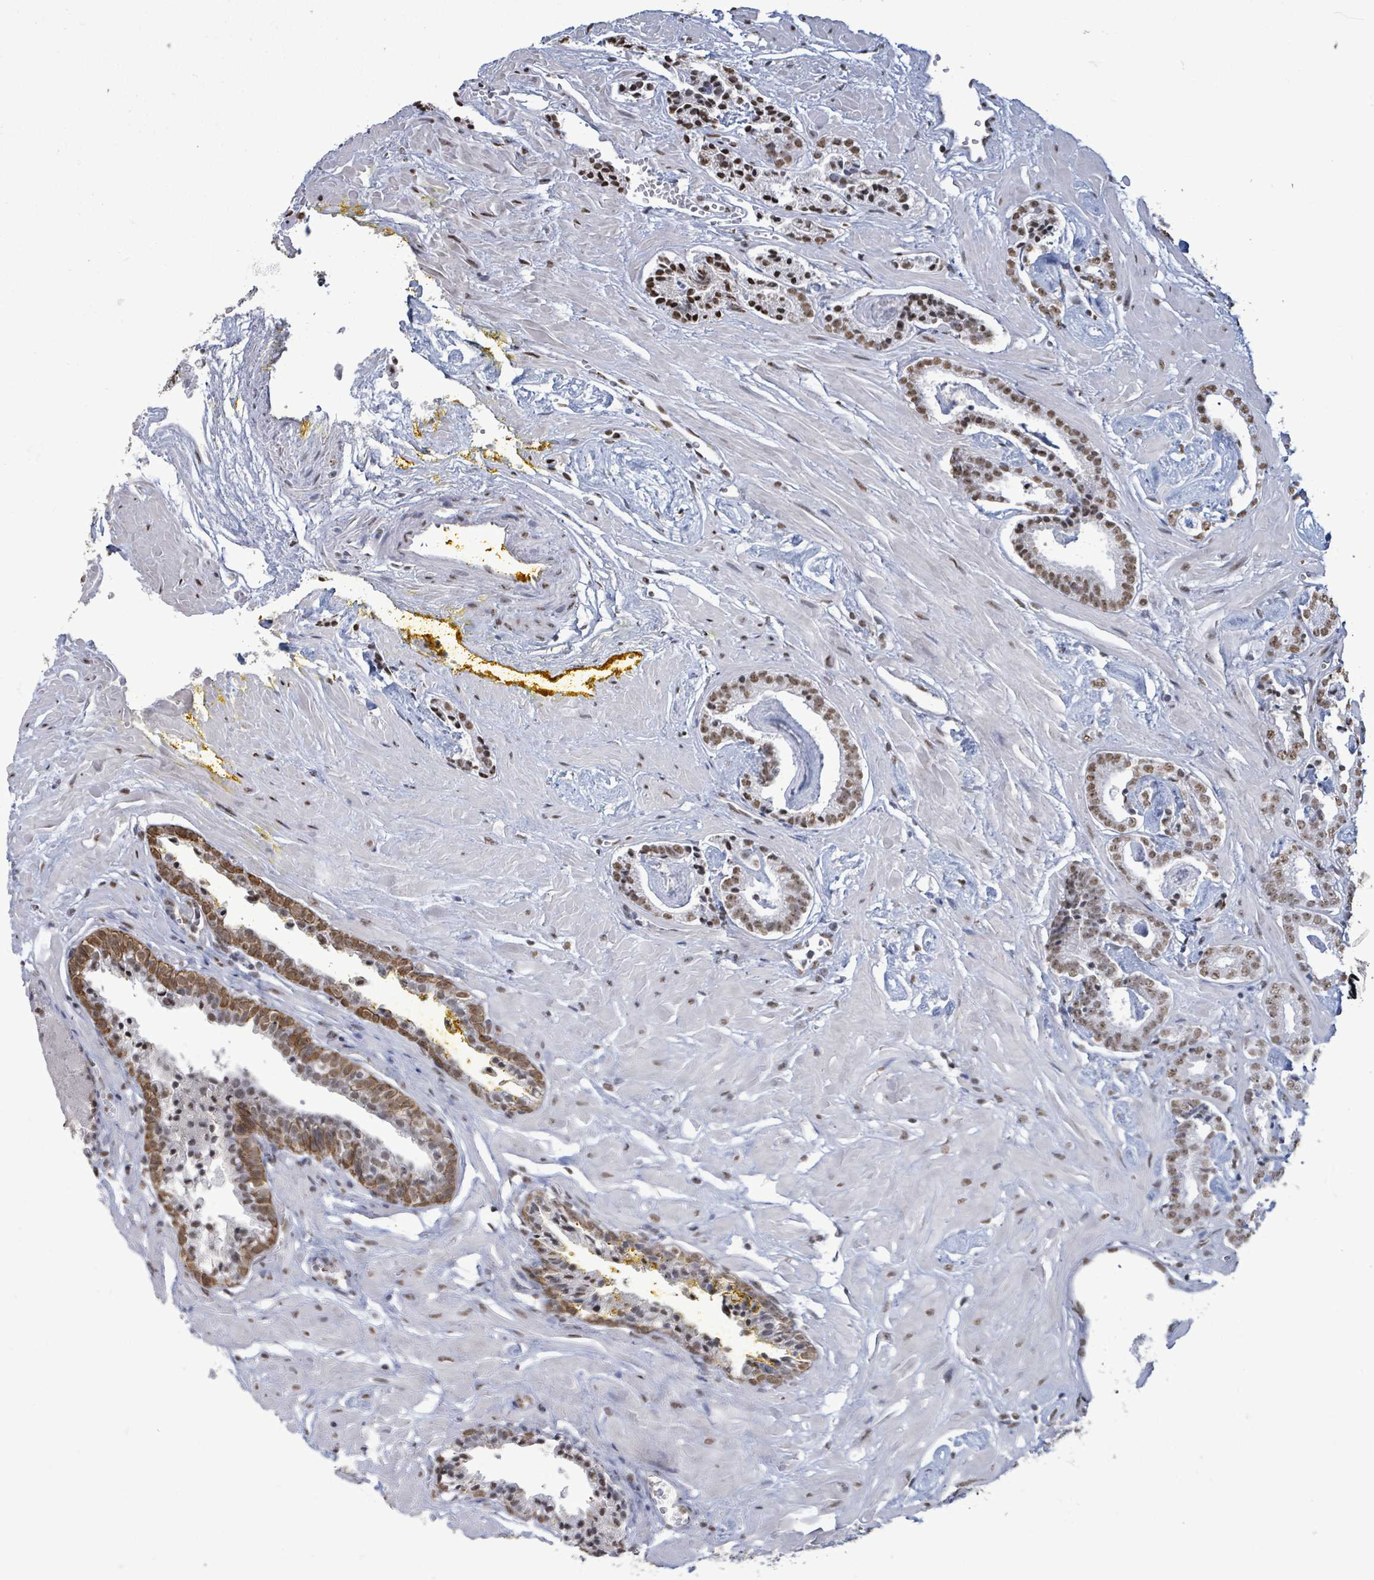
{"staining": {"intensity": "moderate", "quantity": ">75%", "location": "nuclear"}, "tissue": "prostate cancer", "cell_type": "Tumor cells", "image_type": "cancer", "snomed": [{"axis": "morphology", "description": "Adenocarcinoma, Low grade"}, {"axis": "topography", "description": "Prostate"}], "caption": "Brown immunohistochemical staining in prostate cancer reveals moderate nuclear expression in about >75% of tumor cells. (DAB (3,3'-diaminobenzidine) IHC with brightfield microscopy, high magnification).", "gene": "SAMD14", "patient": {"sex": "male", "age": 60}}